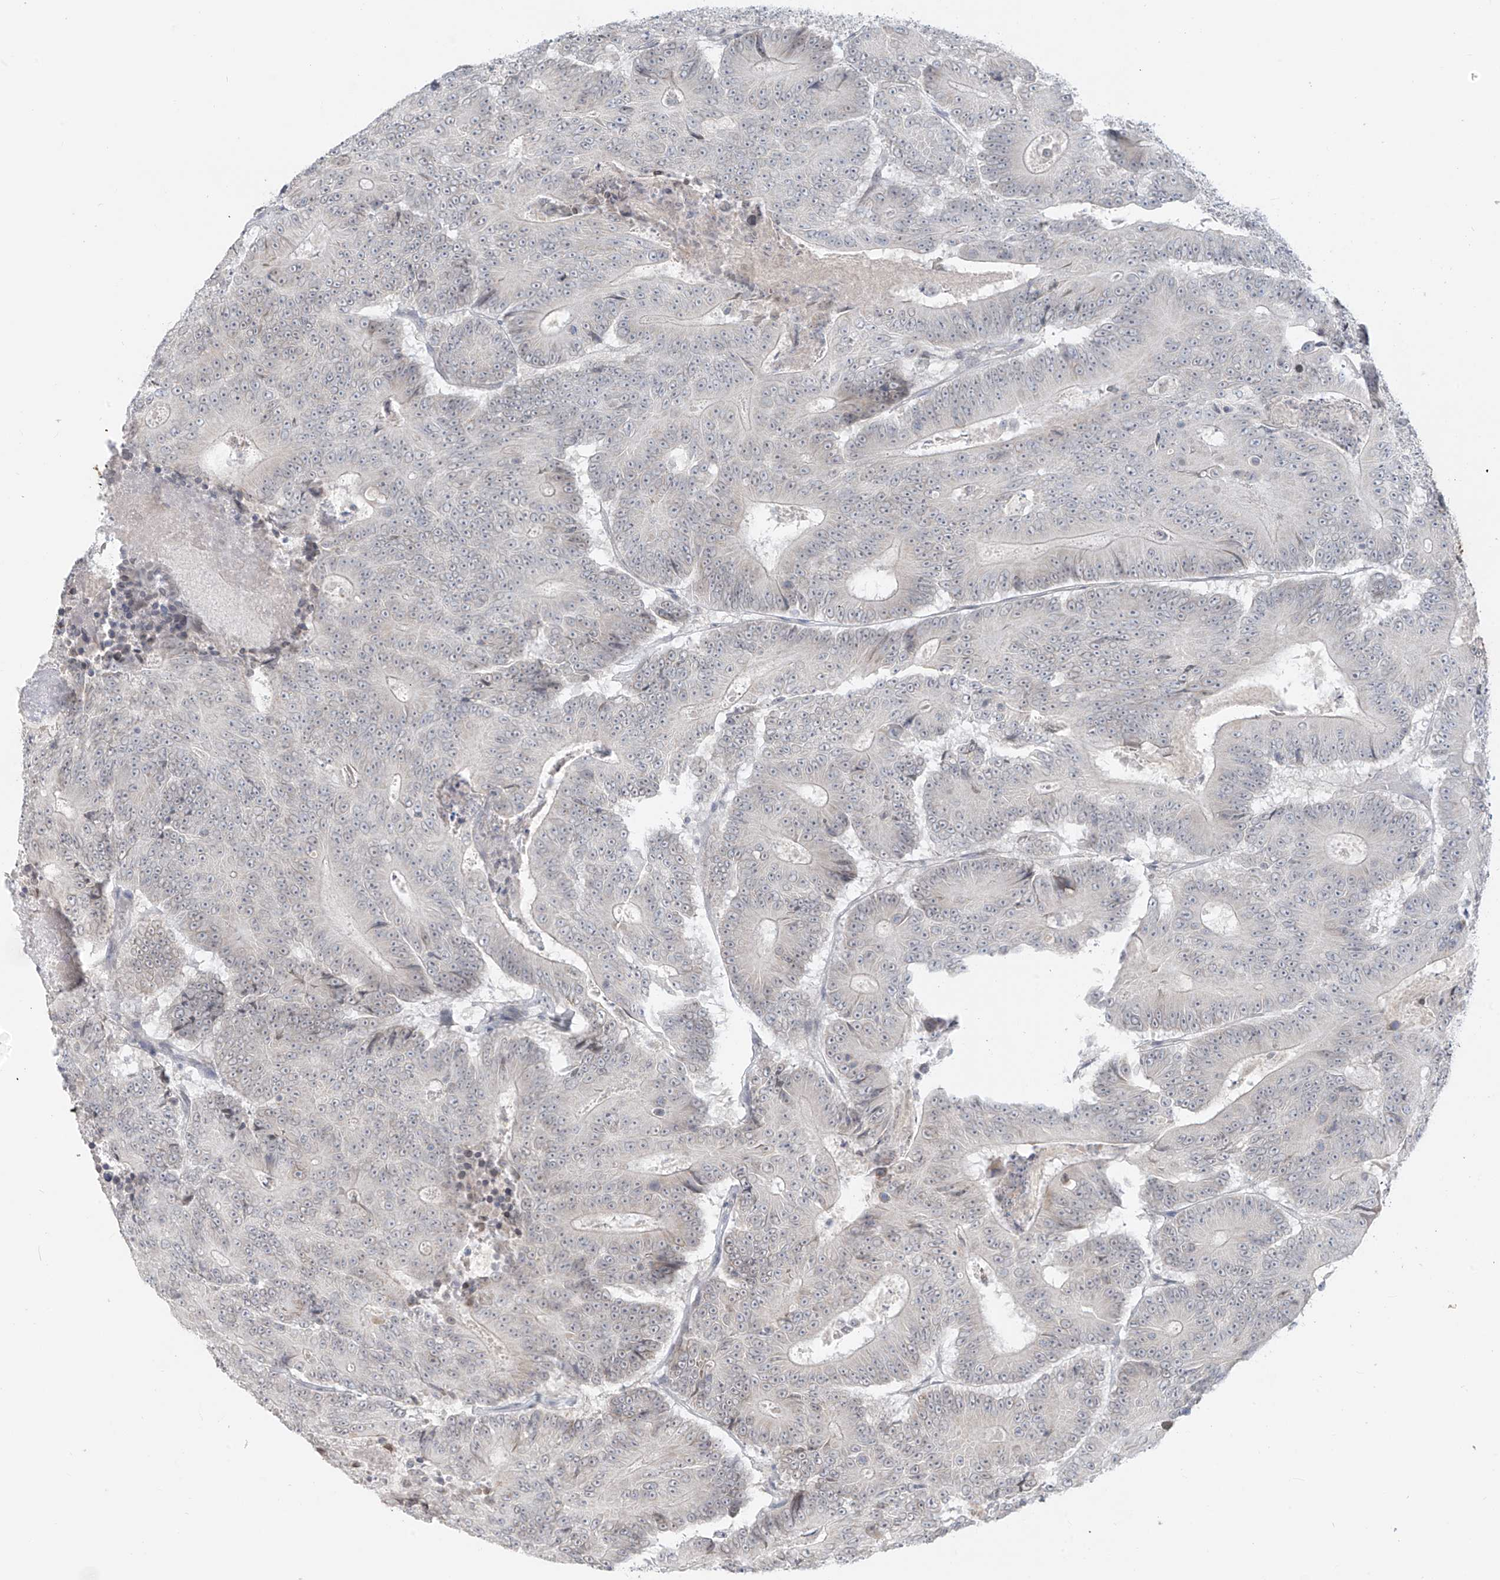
{"staining": {"intensity": "negative", "quantity": "none", "location": "none"}, "tissue": "colorectal cancer", "cell_type": "Tumor cells", "image_type": "cancer", "snomed": [{"axis": "morphology", "description": "Adenocarcinoma, NOS"}, {"axis": "topography", "description": "Colon"}], "caption": "High power microscopy micrograph of an immunohistochemistry (IHC) image of adenocarcinoma (colorectal), revealing no significant staining in tumor cells.", "gene": "OSBPL7", "patient": {"sex": "male", "age": 83}}